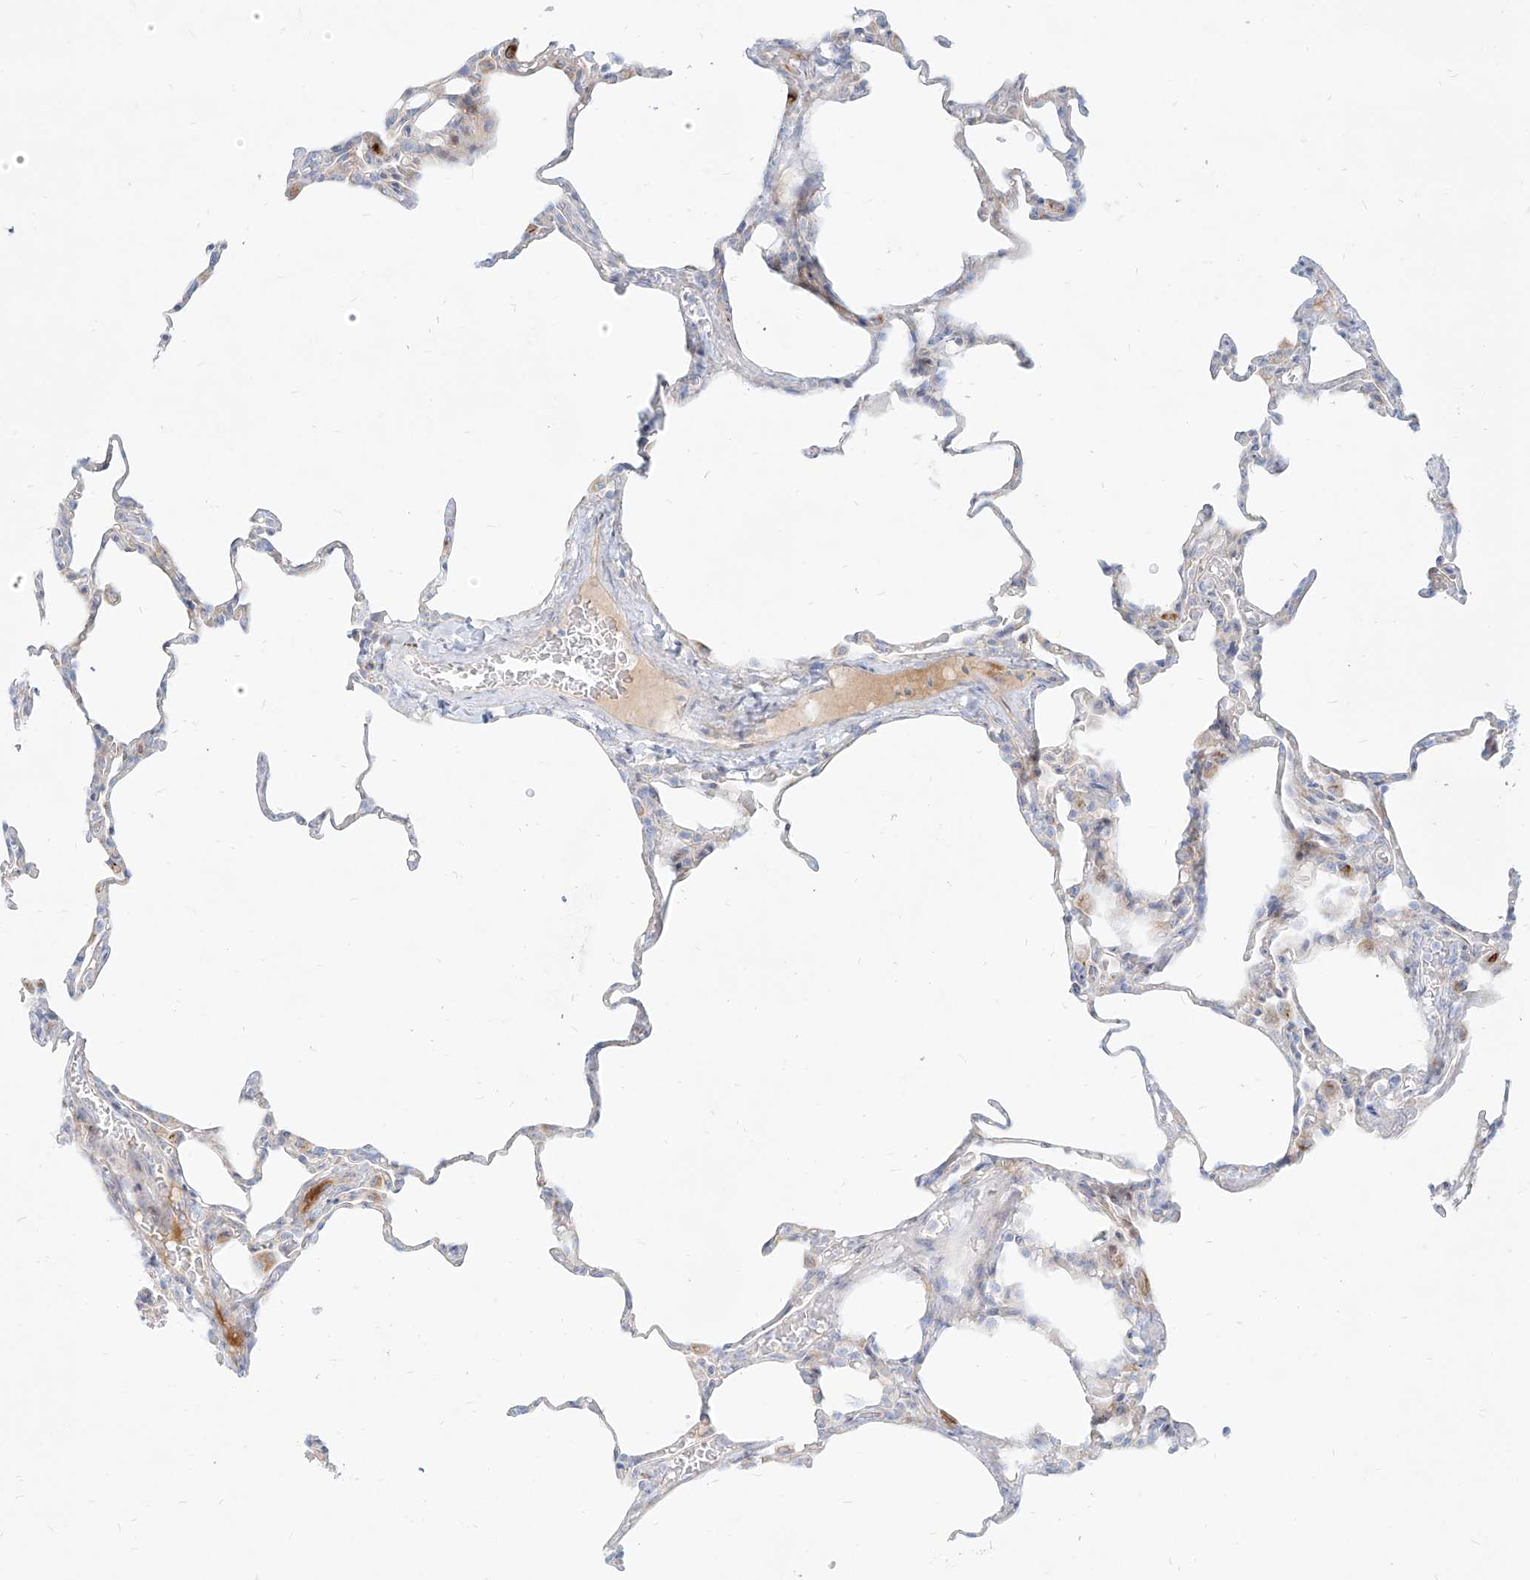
{"staining": {"intensity": "negative", "quantity": "none", "location": "none"}, "tissue": "lung", "cell_type": "Alveolar cells", "image_type": "normal", "snomed": [{"axis": "morphology", "description": "Normal tissue, NOS"}, {"axis": "topography", "description": "Lung"}], "caption": "A photomicrograph of human lung is negative for staining in alveolar cells. (DAB immunohistochemistry with hematoxylin counter stain).", "gene": "MTX2", "patient": {"sex": "male", "age": 20}}